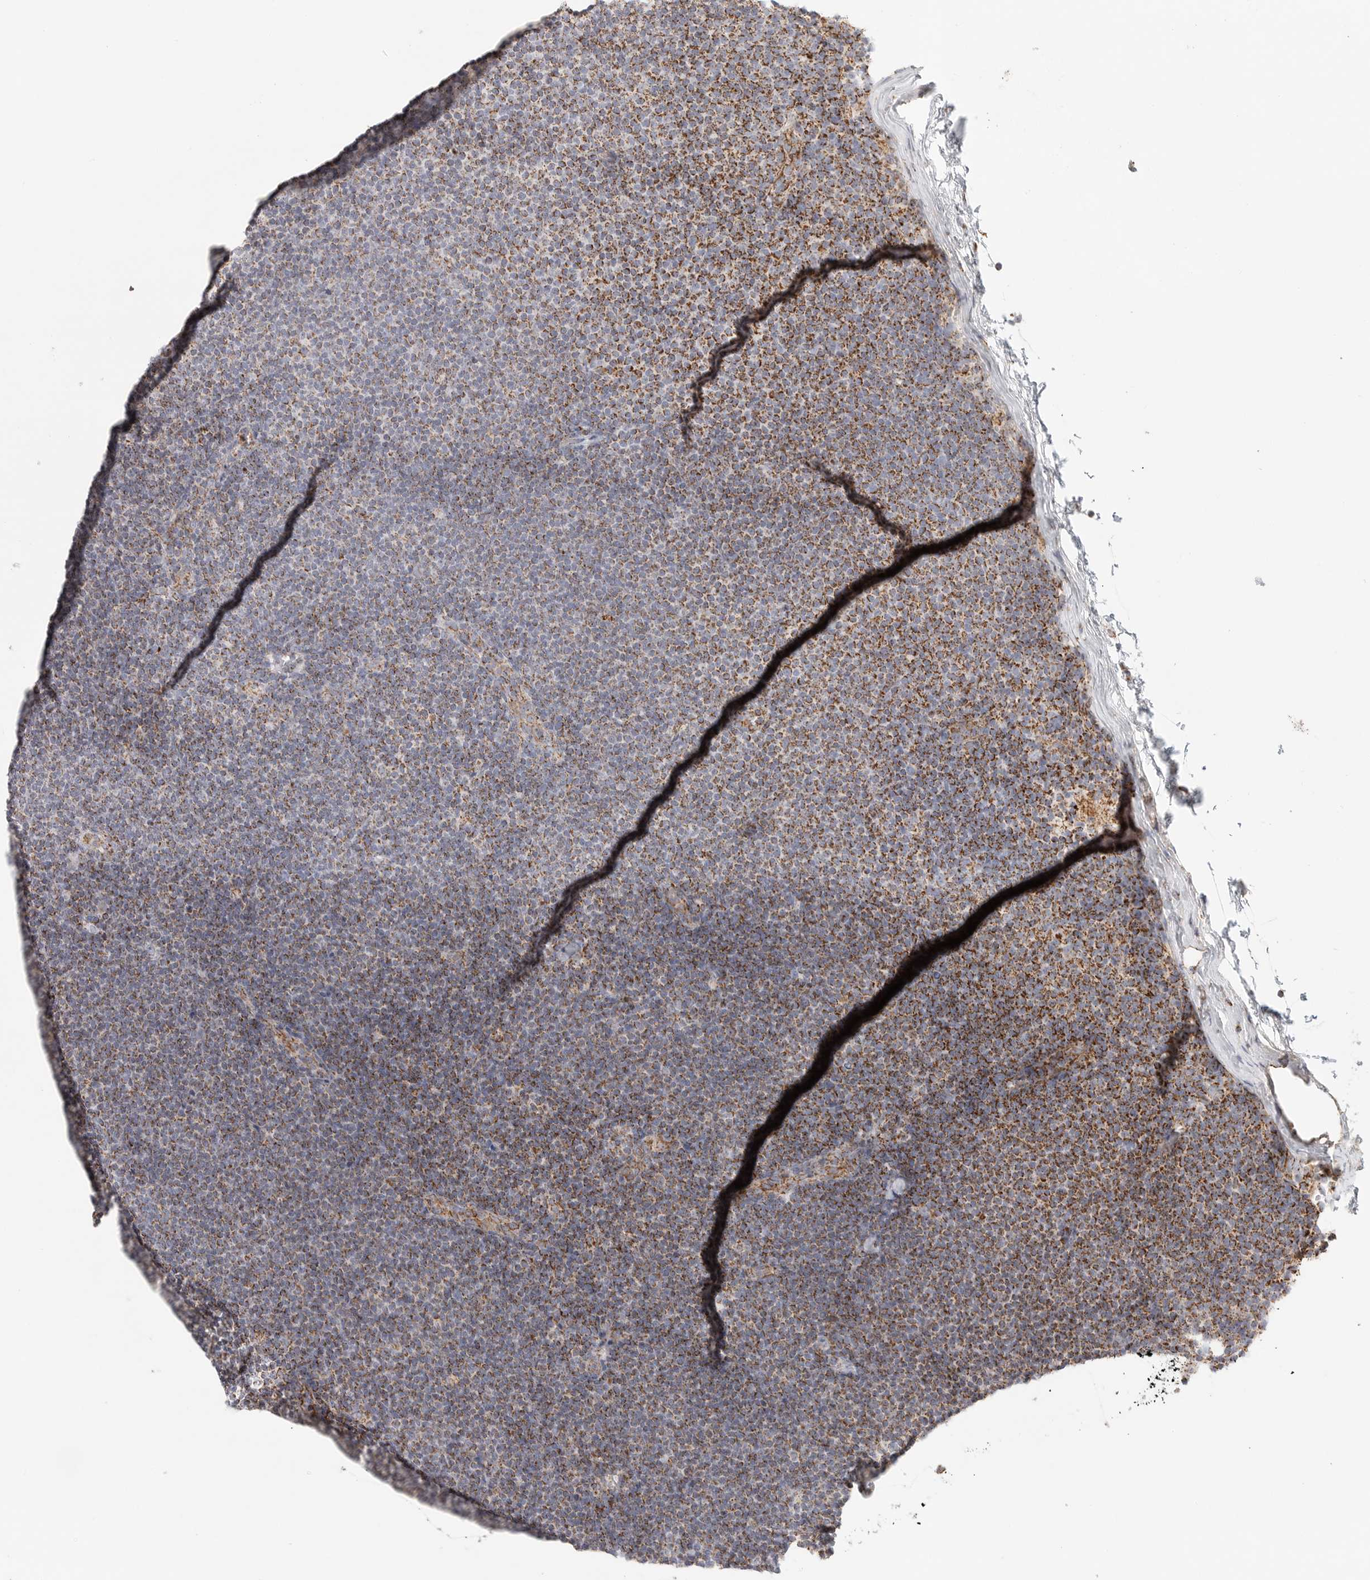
{"staining": {"intensity": "strong", "quantity": "25%-75%", "location": "cytoplasmic/membranous"}, "tissue": "lymphoma", "cell_type": "Tumor cells", "image_type": "cancer", "snomed": [{"axis": "morphology", "description": "Malignant lymphoma, non-Hodgkin's type, Low grade"}, {"axis": "topography", "description": "Lymph node"}], "caption": "IHC (DAB) staining of human lymphoma exhibits strong cytoplasmic/membranous protein staining in approximately 25%-75% of tumor cells.", "gene": "SLC25A26", "patient": {"sex": "female", "age": 53}}